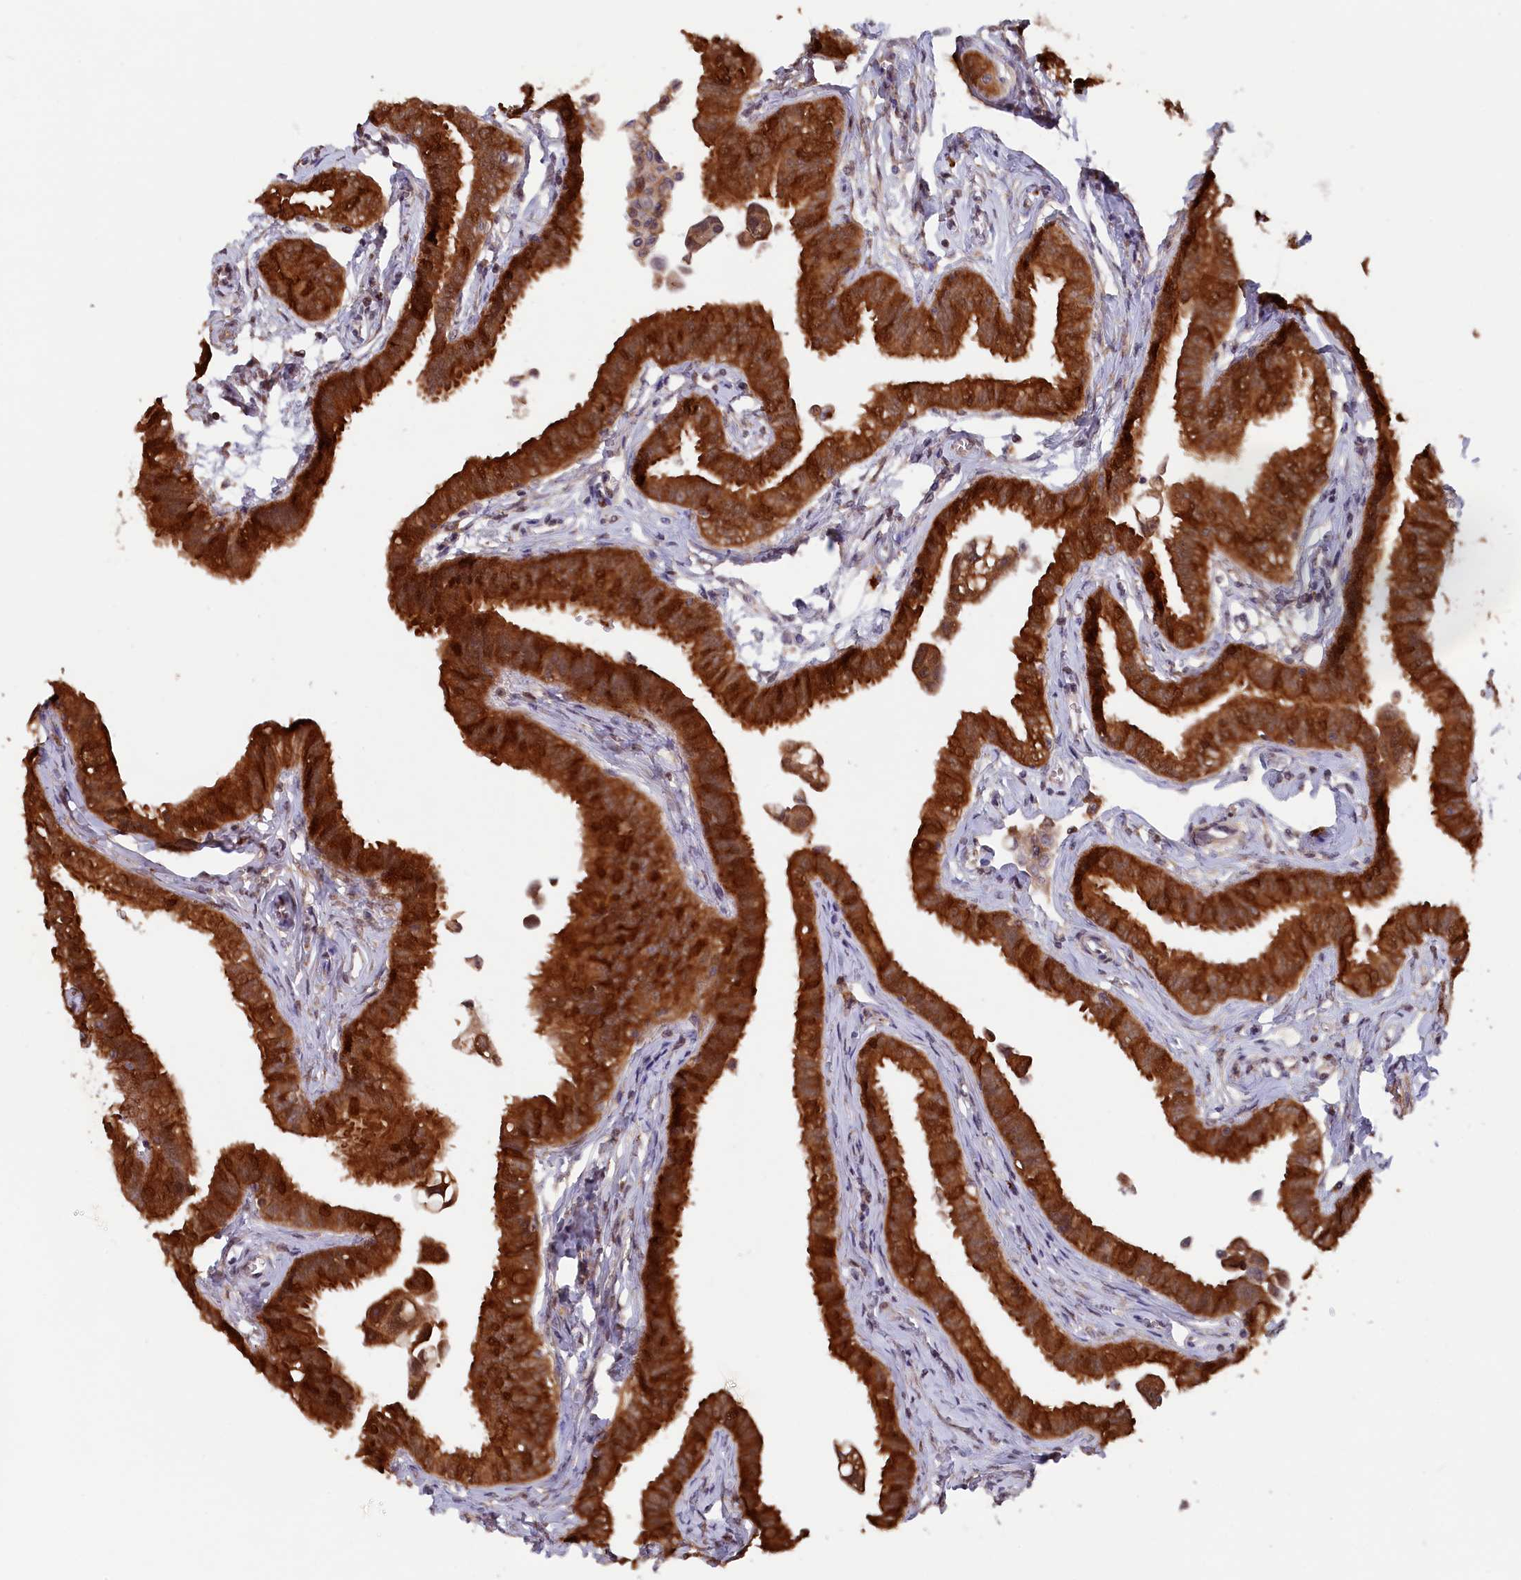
{"staining": {"intensity": "strong", "quantity": ">75%", "location": "cytoplasmic/membranous,nuclear"}, "tissue": "fallopian tube", "cell_type": "Glandular cells", "image_type": "normal", "snomed": [{"axis": "morphology", "description": "Normal tissue, NOS"}, {"axis": "morphology", "description": "Carcinoma, NOS"}, {"axis": "topography", "description": "Fallopian tube"}, {"axis": "topography", "description": "Ovary"}], "caption": "Strong cytoplasmic/membranous,nuclear positivity for a protein is present in about >75% of glandular cells of unremarkable fallopian tube using IHC.", "gene": "JPT2", "patient": {"sex": "female", "age": 59}}